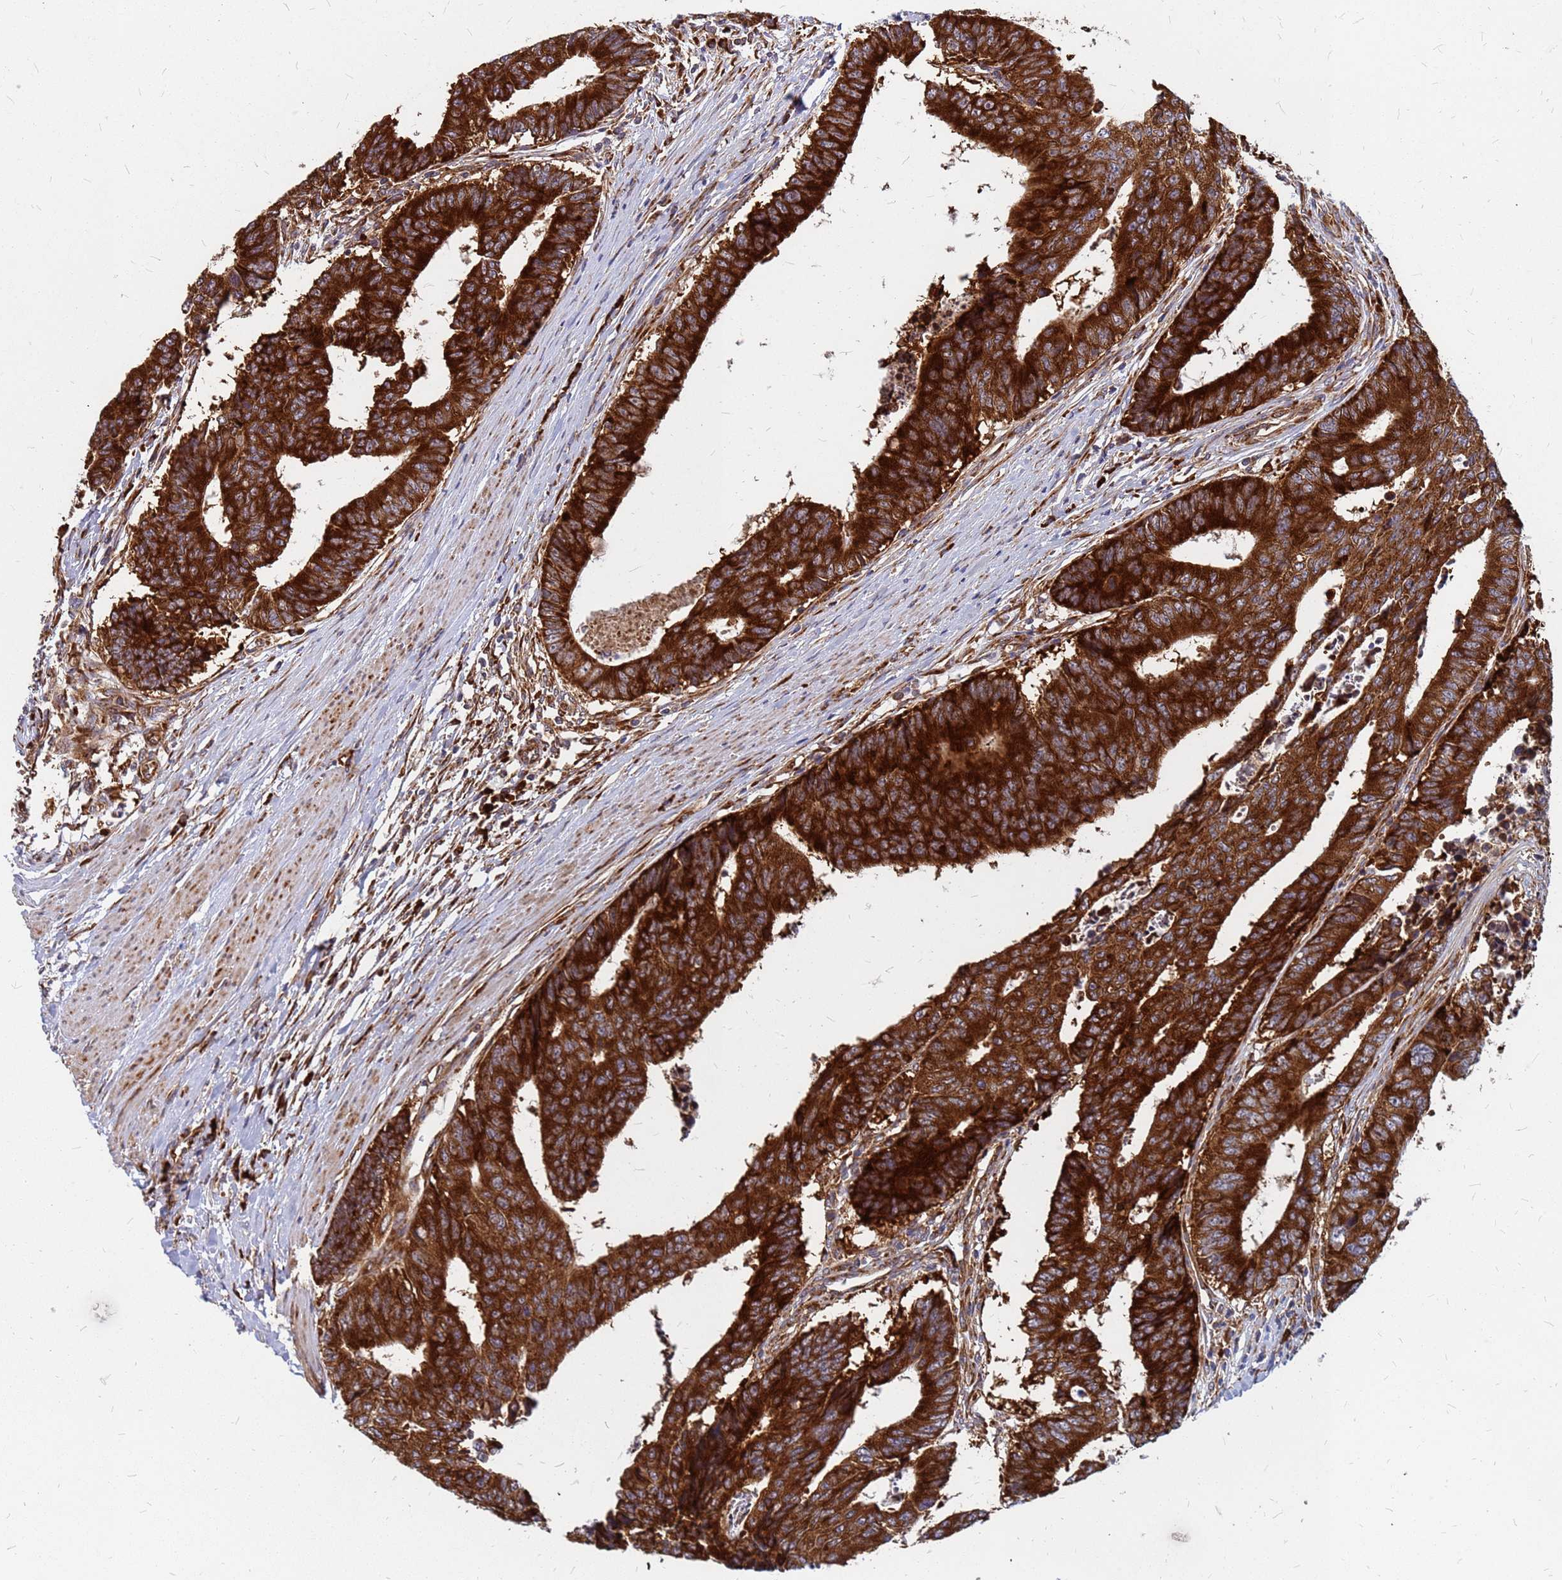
{"staining": {"intensity": "strong", "quantity": ">75%", "location": "cytoplasmic/membranous"}, "tissue": "colorectal cancer", "cell_type": "Tumor cells", "image_type": "cancer", "snomed": [{"axis": "morphology", "description": "Adenocarcinoma, NOS"}, {"axis": "topography", "description": "Rectum"}], "caption": "Colorectal adenocarcinoma stained for a protein demonstrates strong cytoplasmic/membranous positivity in tumor cells.", "gene": "RPL8", "patient": {"sex": "male", "age": 84}}